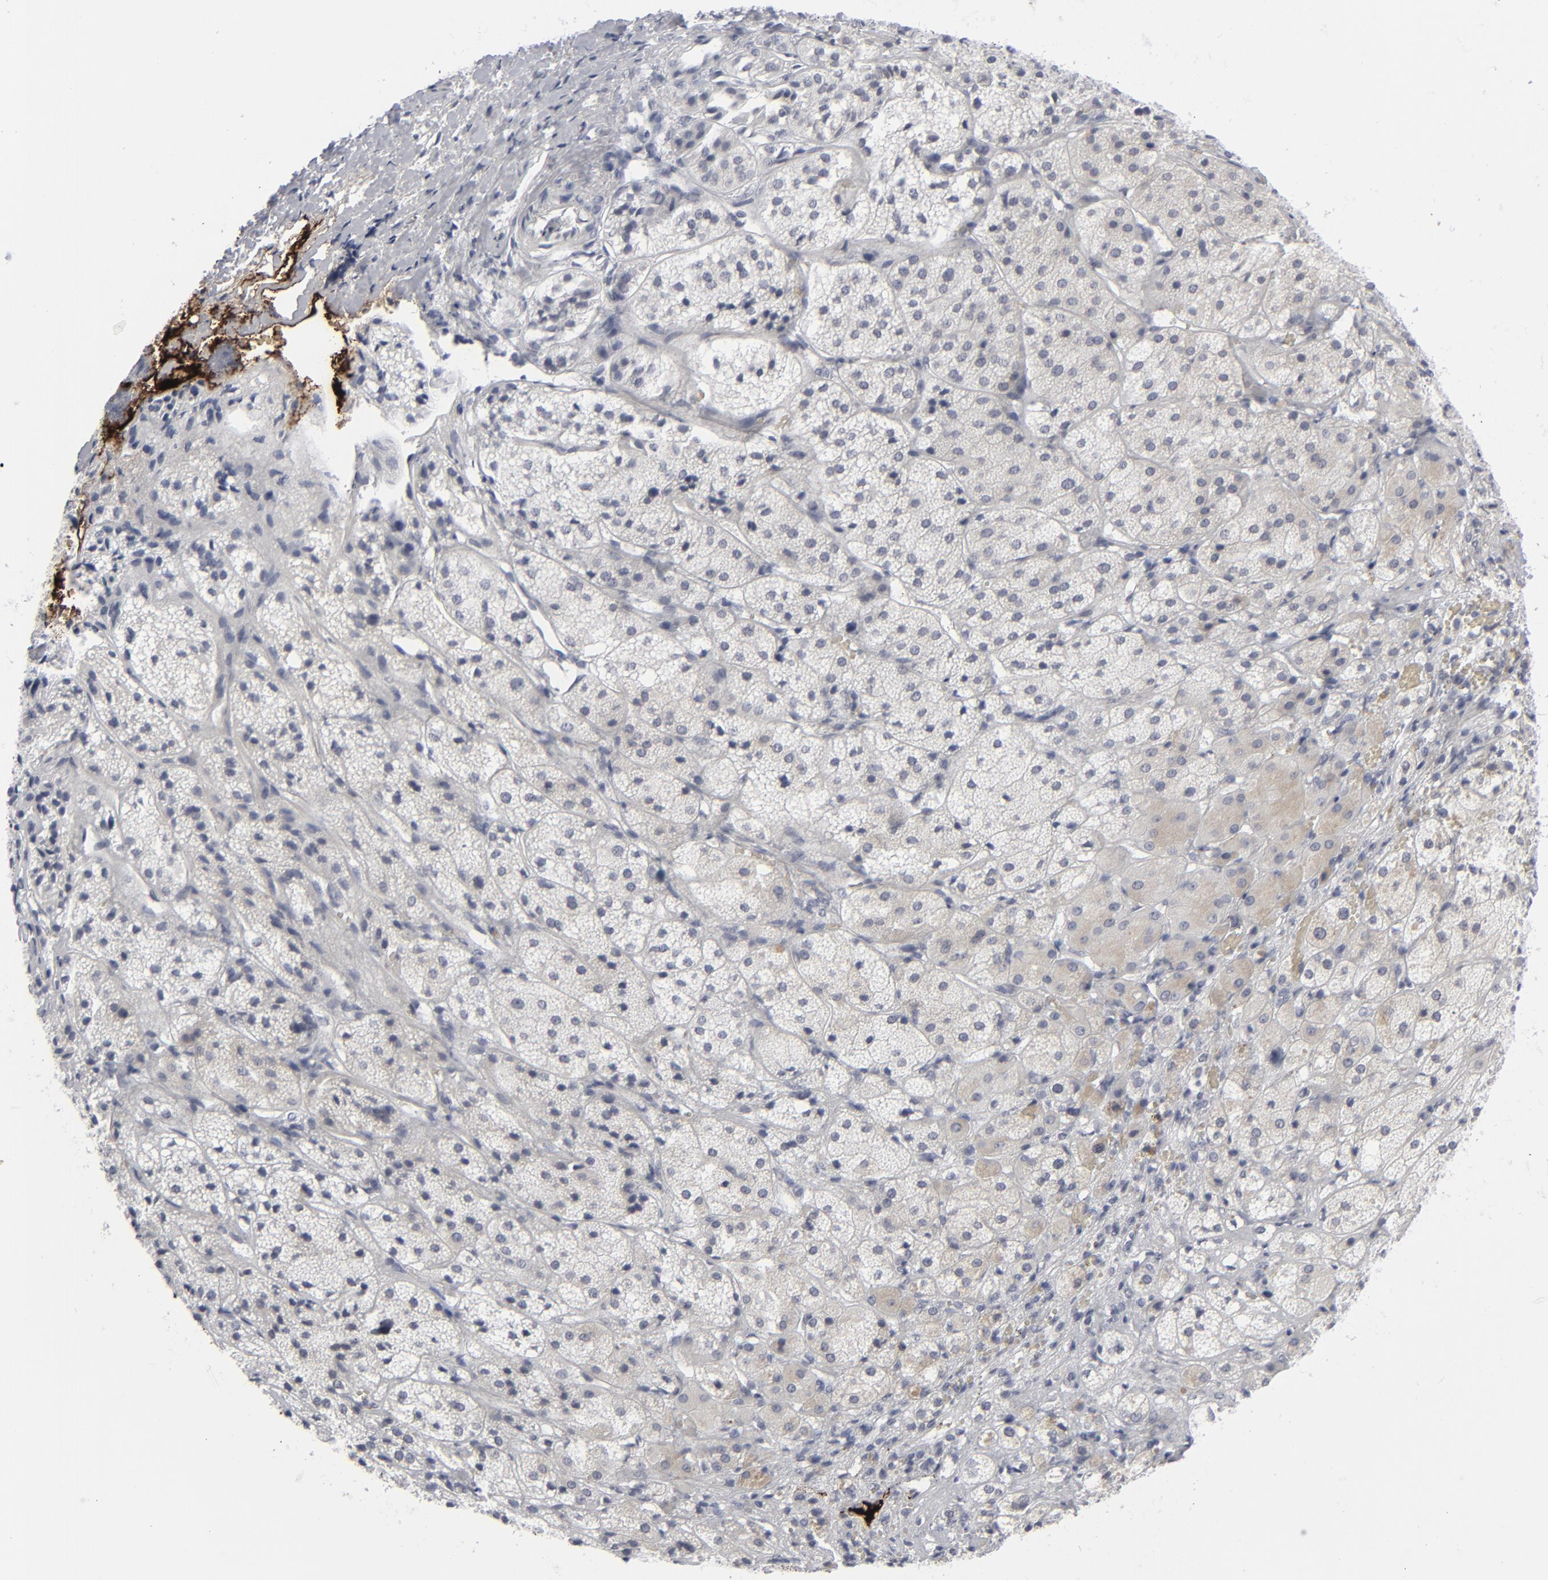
{"staining": {"intensity": "weak", "quantity": "<25%", "location": "cytoplasmic/membranous"}, "tissue": "adrenal gland", "cell_type": "Glandular cells", "image_type": "normal", "snomed": [{"axis": "morphology", "description": "Normal tissue, NOS"}, {"axis": "topography", "description": "Adrenal gland"}], "caption": "Immunohistochemistry photomicrograph of benign adrenal gland: human adrenal gland stained with DAB shows no significant protein staining in glandular cells.", "gene": "NUP88", "patient": {"sex": "female", "age": 71}}